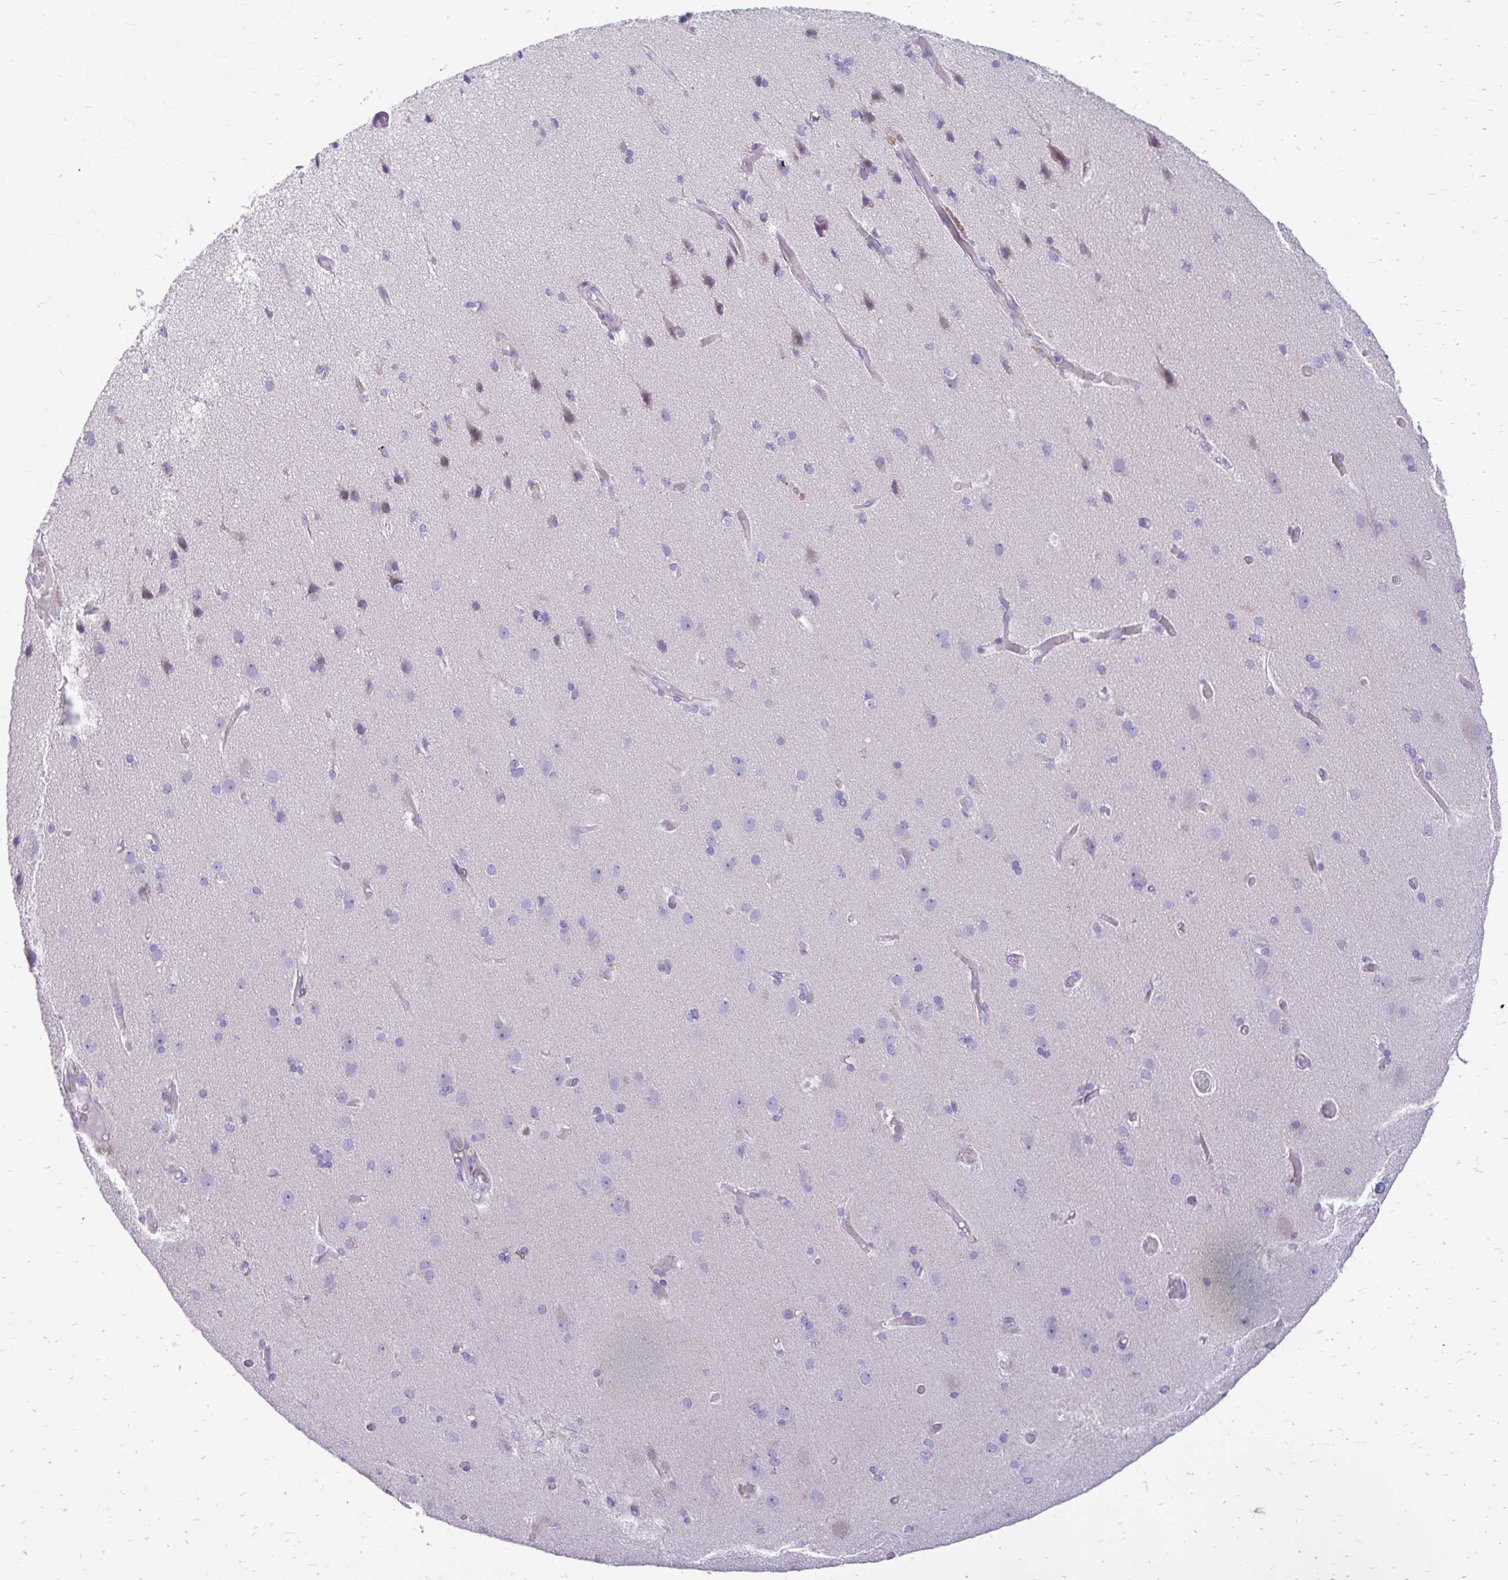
{"staining": {"intensity": "negative", "quantity": "none", "location": "none"}, "tissue": "cerebral cortex", "cell_type": "Endothelial cells", "image_type": "normal", "snomed": [{"axis": "morphology", "description": "Normal tissue, NOS"}, {"axis": "morphology", "description": "Glioma, malignant, High grade"}, {"axis": "topography", "description": "Cerebral cortex"}], "caption": "High power microscopy photomicrograph of an IHC histopathology image of normal cerebral cortex, revealing no significant staining in endothelial cells.", "gene": "LCN15", "patient": {"sex": "male", "age": 71}}